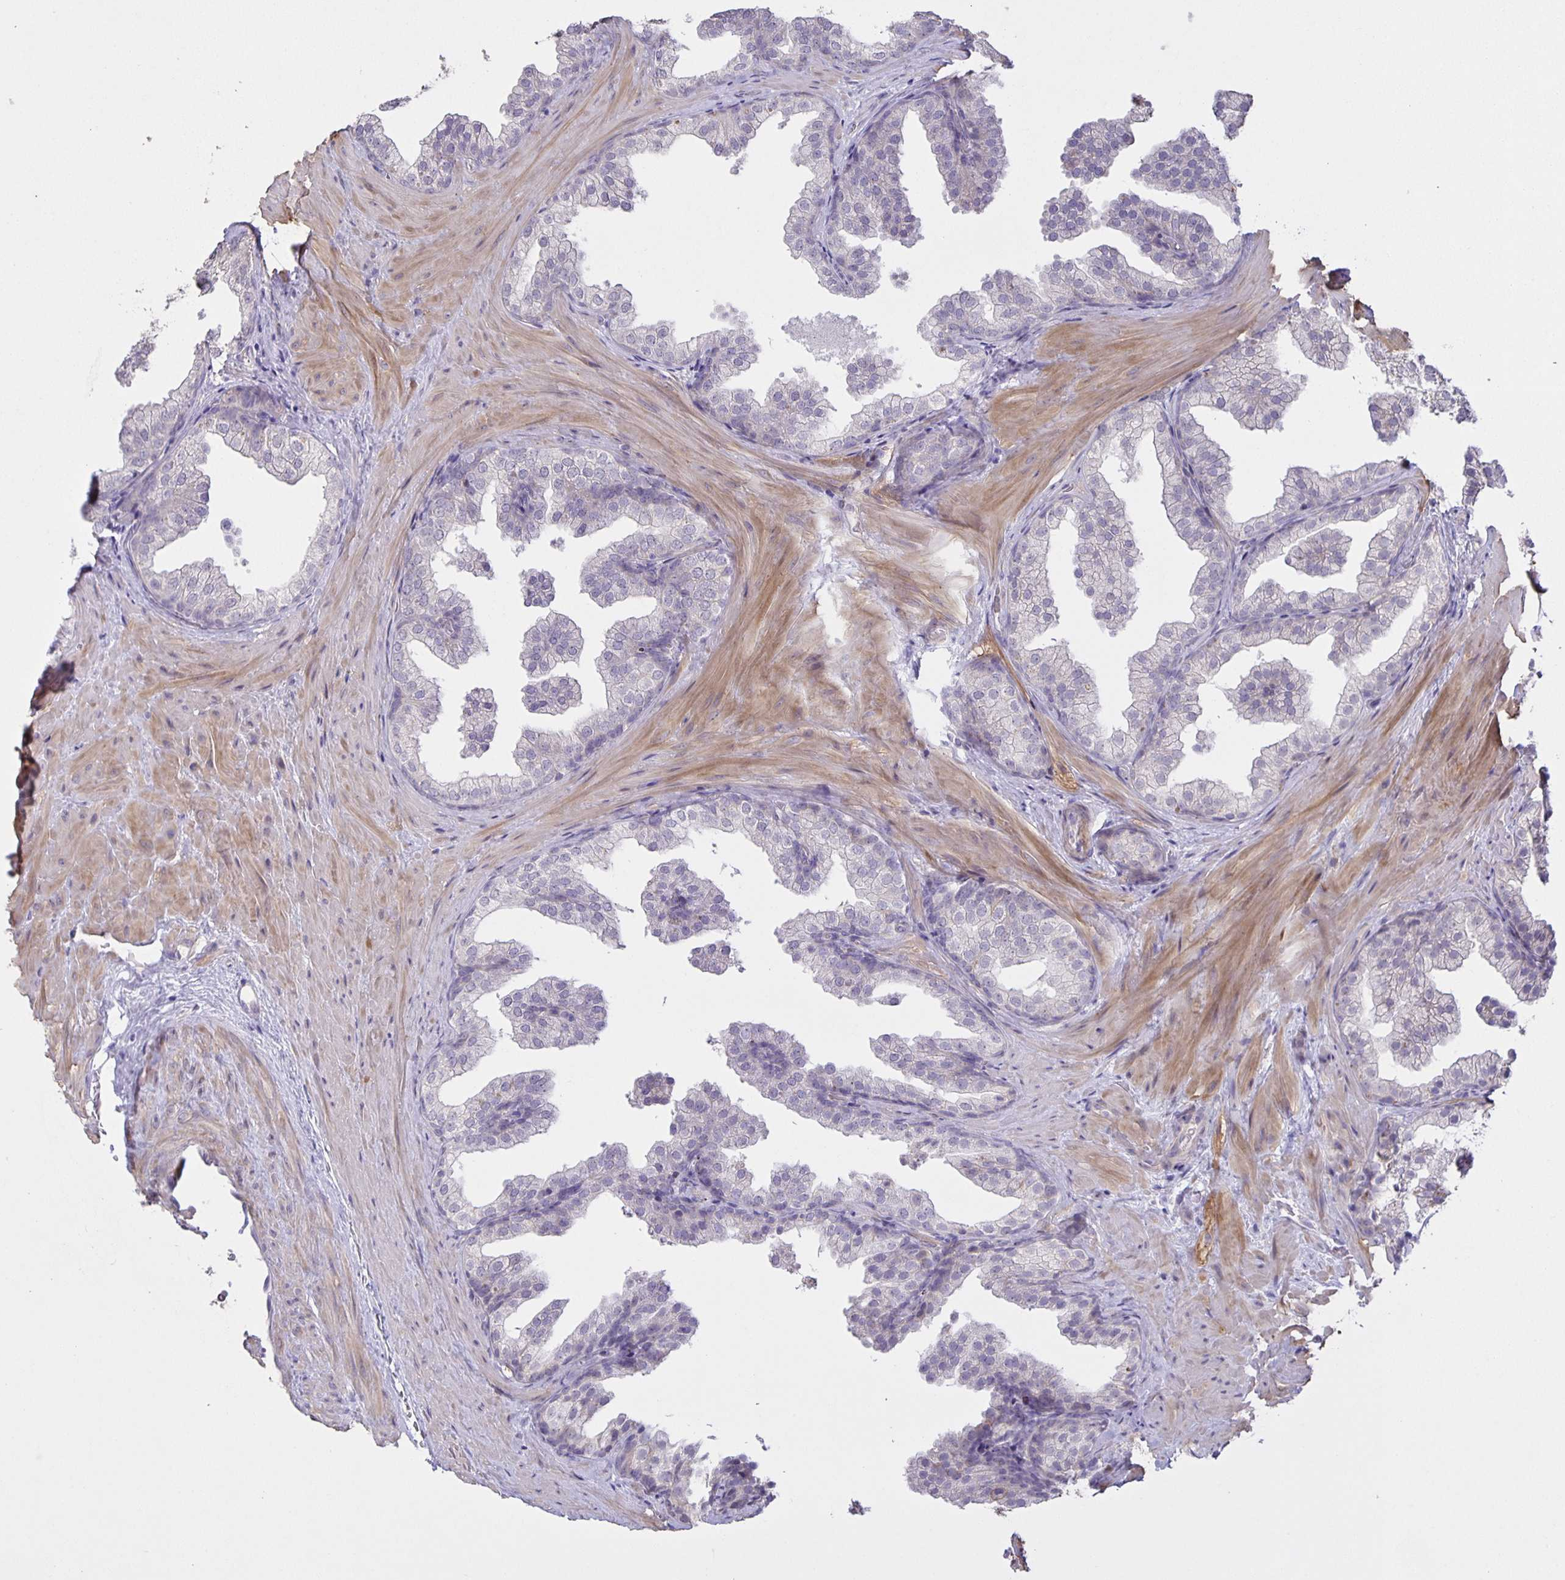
{"staining": {"intensity": "negative", "quantity": "none", "location": "none"}, "tissue": "prostate", "cell_type": "Glandular cells", "image_type": "normal", "snomed": [{"axis": "morphology", "description": "Normal tissue, NOS"}, {"axis": "topography", "description": "Prostate"}], "caption": "Immunohistochemical staining of unremarkable prostate exhibits no significant staining in glandular cells. (DAB immunohistochemistry (IHC) with hematoxylin counter stain).", "gene": "SRCIN1", "patient": {"sex": "male", "age": 37}}